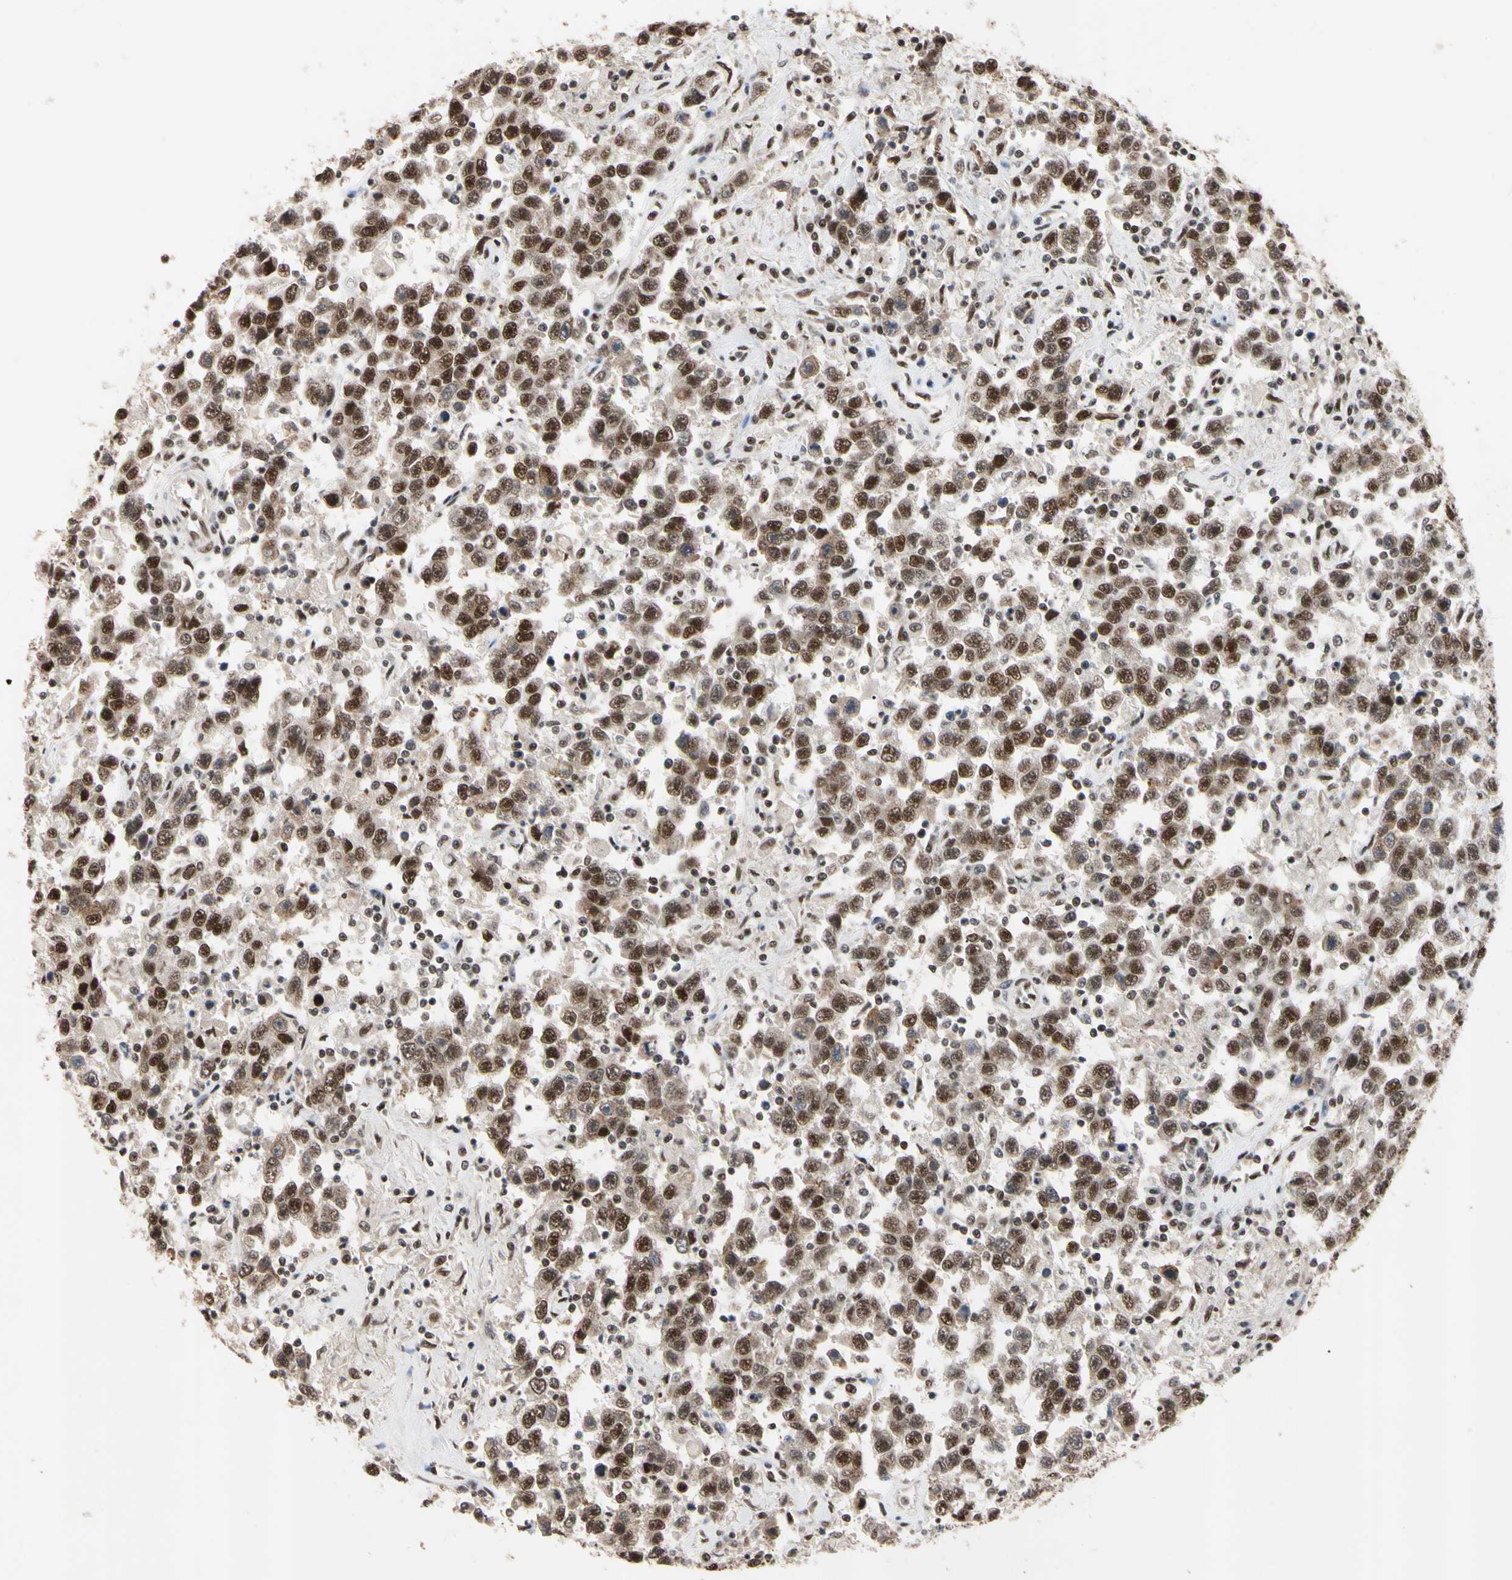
{"staining": {"intensity": "moderate", "quantity": ">75%", "location": "nuclear"}, "tissue": "testis cancer", "cell_type": "Tumor cells", "image_type": "cancer", "snomed": [{"axis": "morphology", "description": "Seminoma, NOS"}, {"axis": "topography", "description": "Testis"}], "caption": "About >75% of tumor cells in human testis cancer (seminoma) display moderate nuclear protein positivity as visualized by brown immunohistochemical staining.", "gene": "FAM98B", "patient": {"sex": "male", "age": 41}}